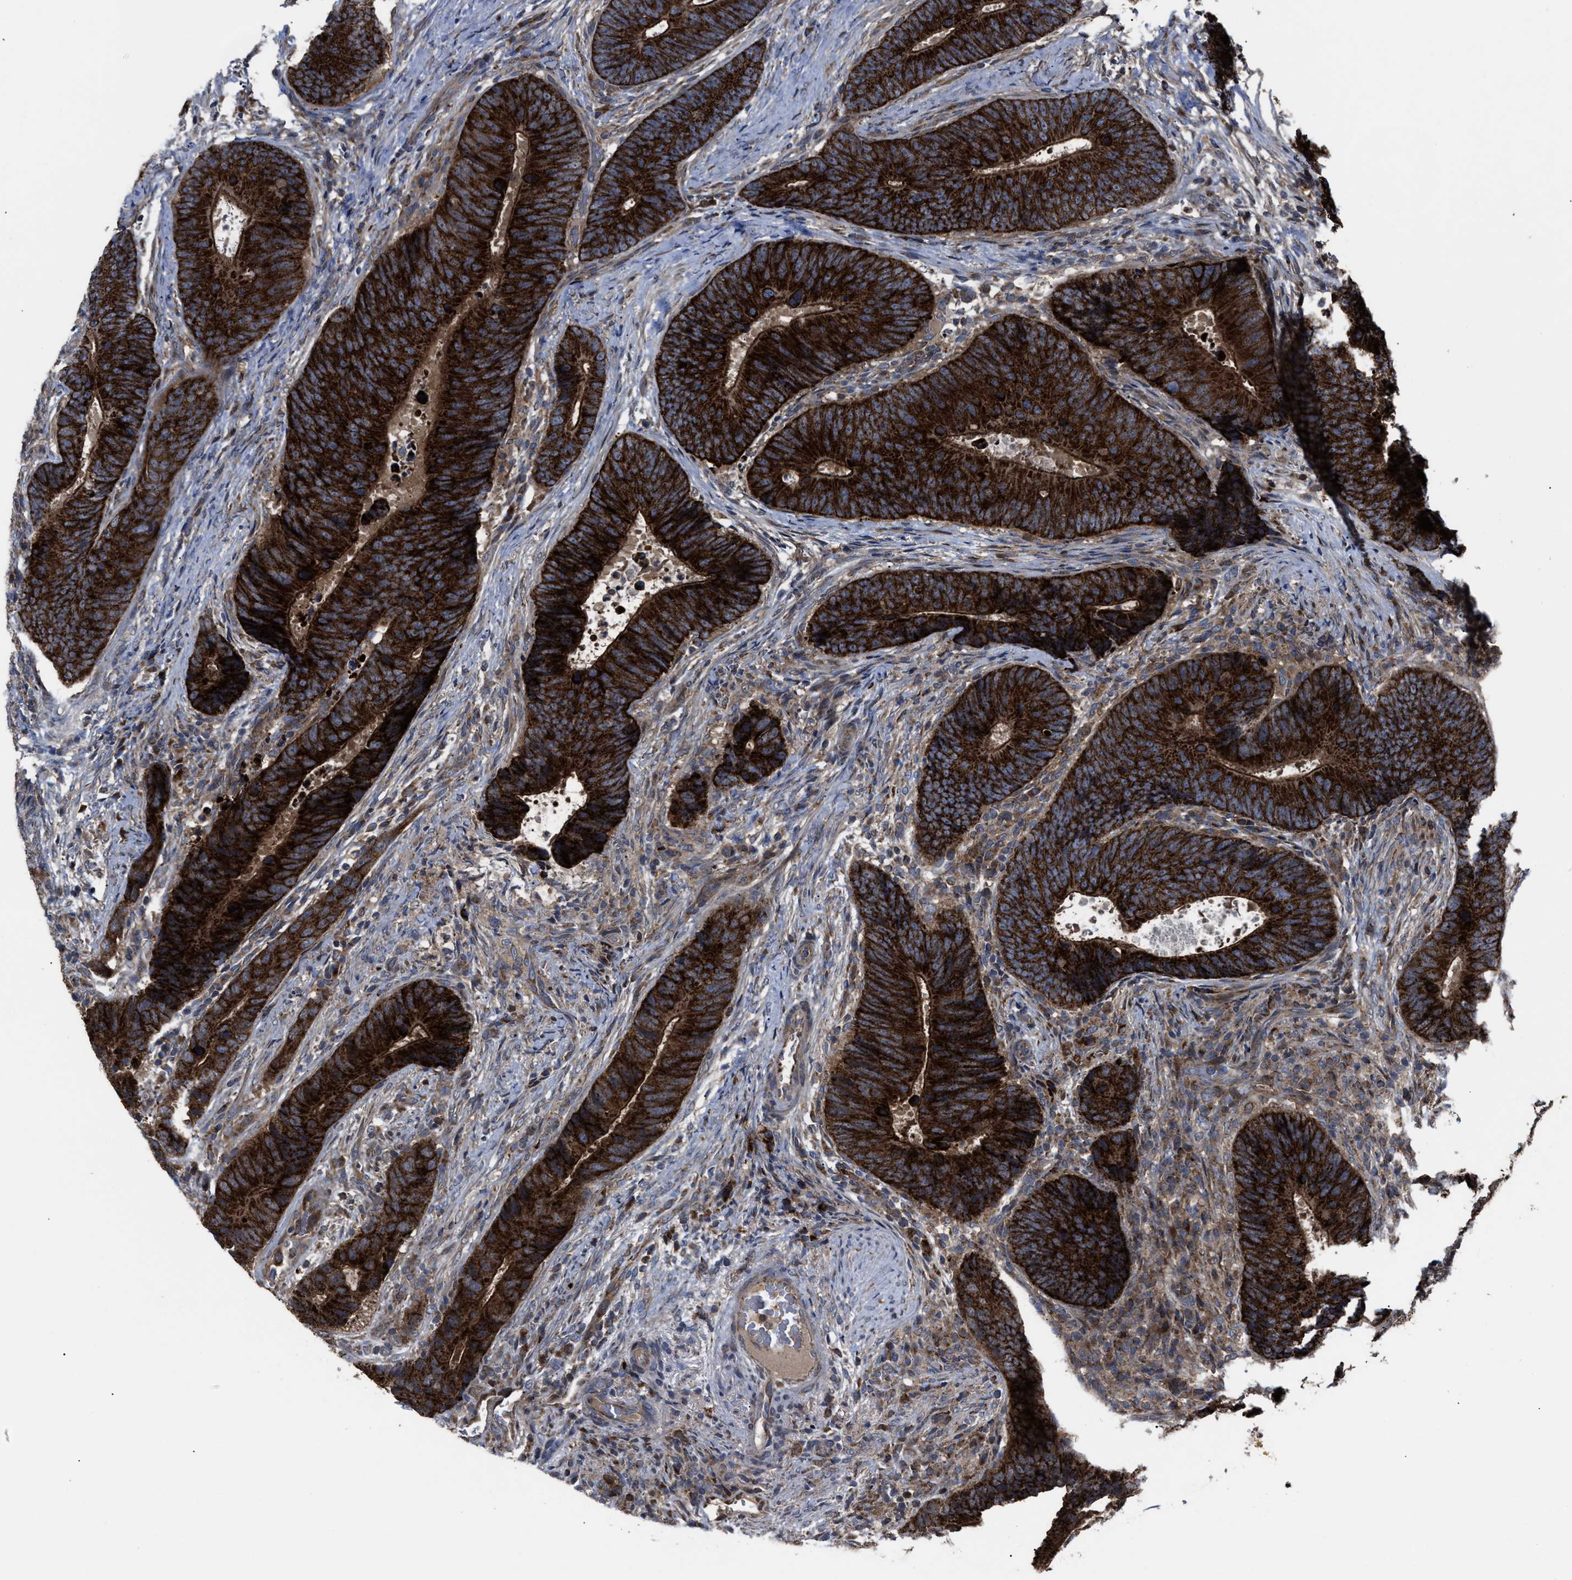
{"staining": {"intensity": "strong", "quantity": ">75%", "location": "cytoplasmic/membranous"}, "tissue": "colorectal cancer", "cell_type": "Tumor cells", "image_type": "cancer", "snomed": [{"axis": "morphology", "description": "Adenocarcinoma, NOS"}, {"axis": "topography", "description": "Colon"}], "caption": "Colorectal cancer stained for a protein reveals strong cytoplasmic/membranous positivity in tumor cells. The staining was performed using DAB to visualize the protein expression in brown, while the nuclei were stained in blue with hematoxylin (Magnification: 20x).", "gene": "PASK", "patient": {"sex": "male", "age": 56}}